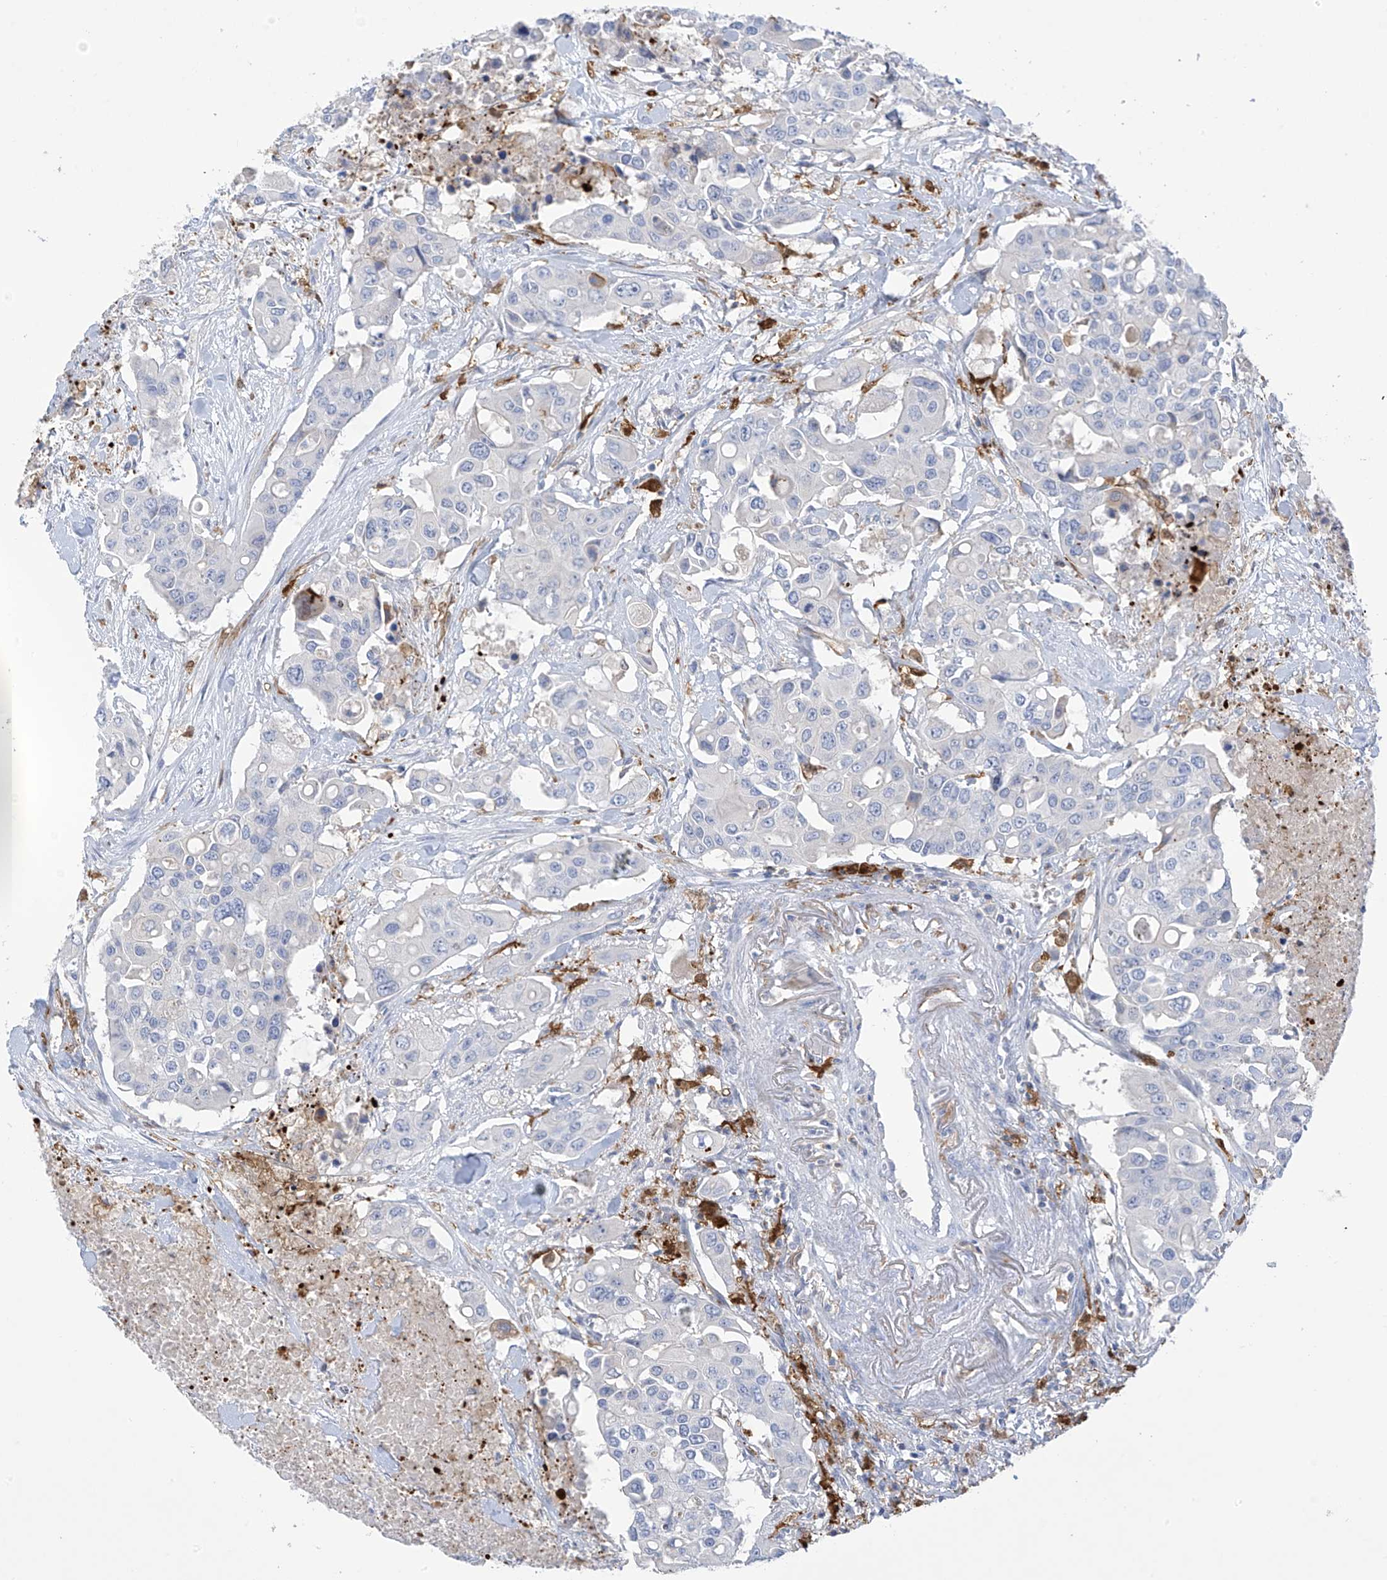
{"staining": {"intensity": "negative", "quantity": "none", "location": "none"}, "tissue": "colorectal cancer", "cell_type": "Tumor cells", "image_type": "cancer", "snomed": [{"axis": "morphology", "description": "Adenocarcinoma, NOS"}, {"axis": "topography", "description": "Colon"}], "caption": "Protein analysis of colorectal cancer demonstrates no significant positivity in tumor cells.", "gene": "TRMT2B", "patient": {"sex": "male", "age": 77}}